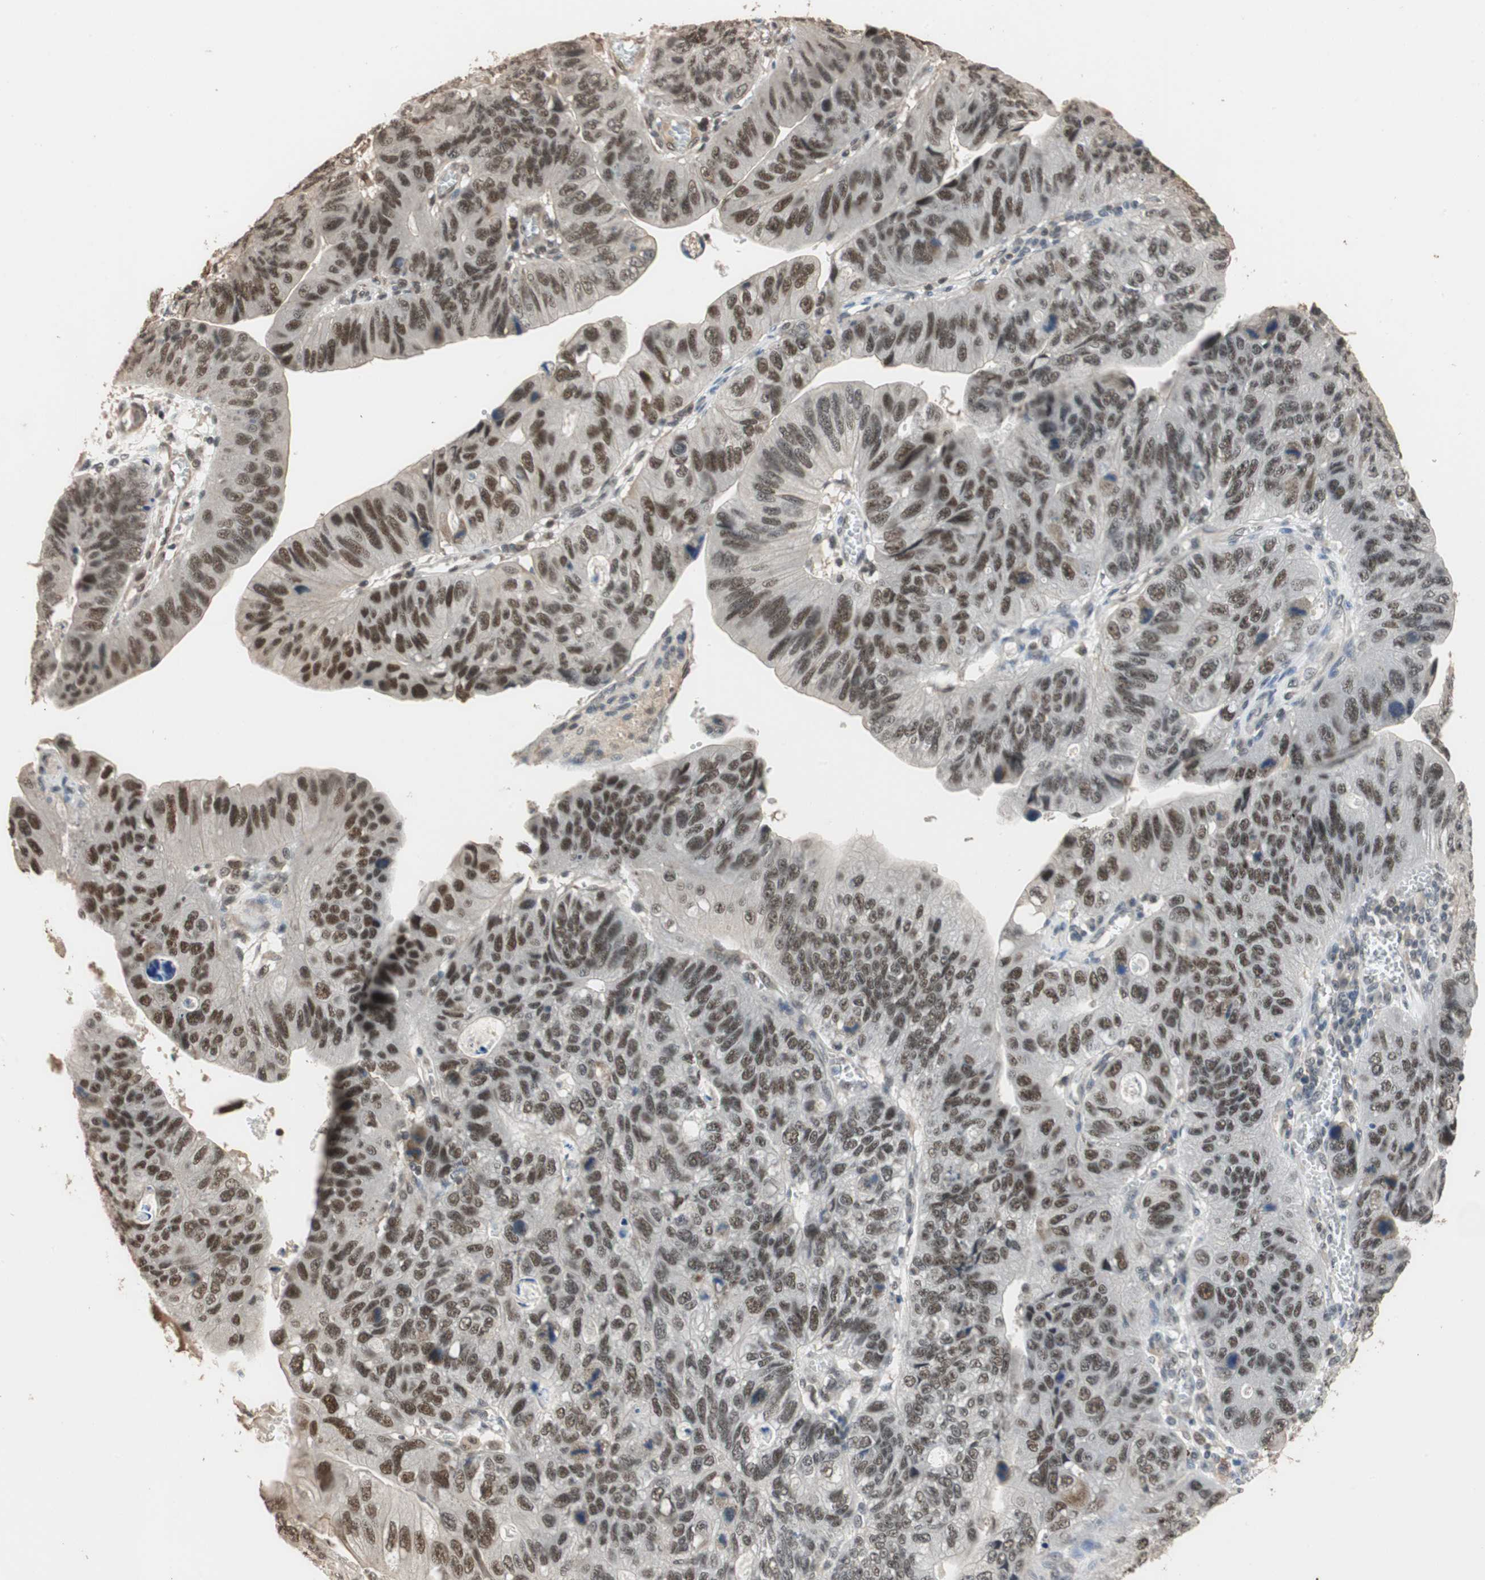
{"staining": {"intensity": "moderate", "quantity": ">75%", "location": "nuclear"}, "tissue": "stomach cancer", "cell_type": "Tumor cells", "image_type": "cancer", "snomed": [{"axis": "morphology", "description": "Adenocarcinoma, NOS"}, {"axis": "topography", "description": "Stomach"}], "caption": "Immunohistochemical staining of human stomach cancer demonstrates medium levels of moderate nuclear staining in about >75% of tumor cells.", "gene": "CDC5L", "patient": {"sex": "male", "age": 59}}